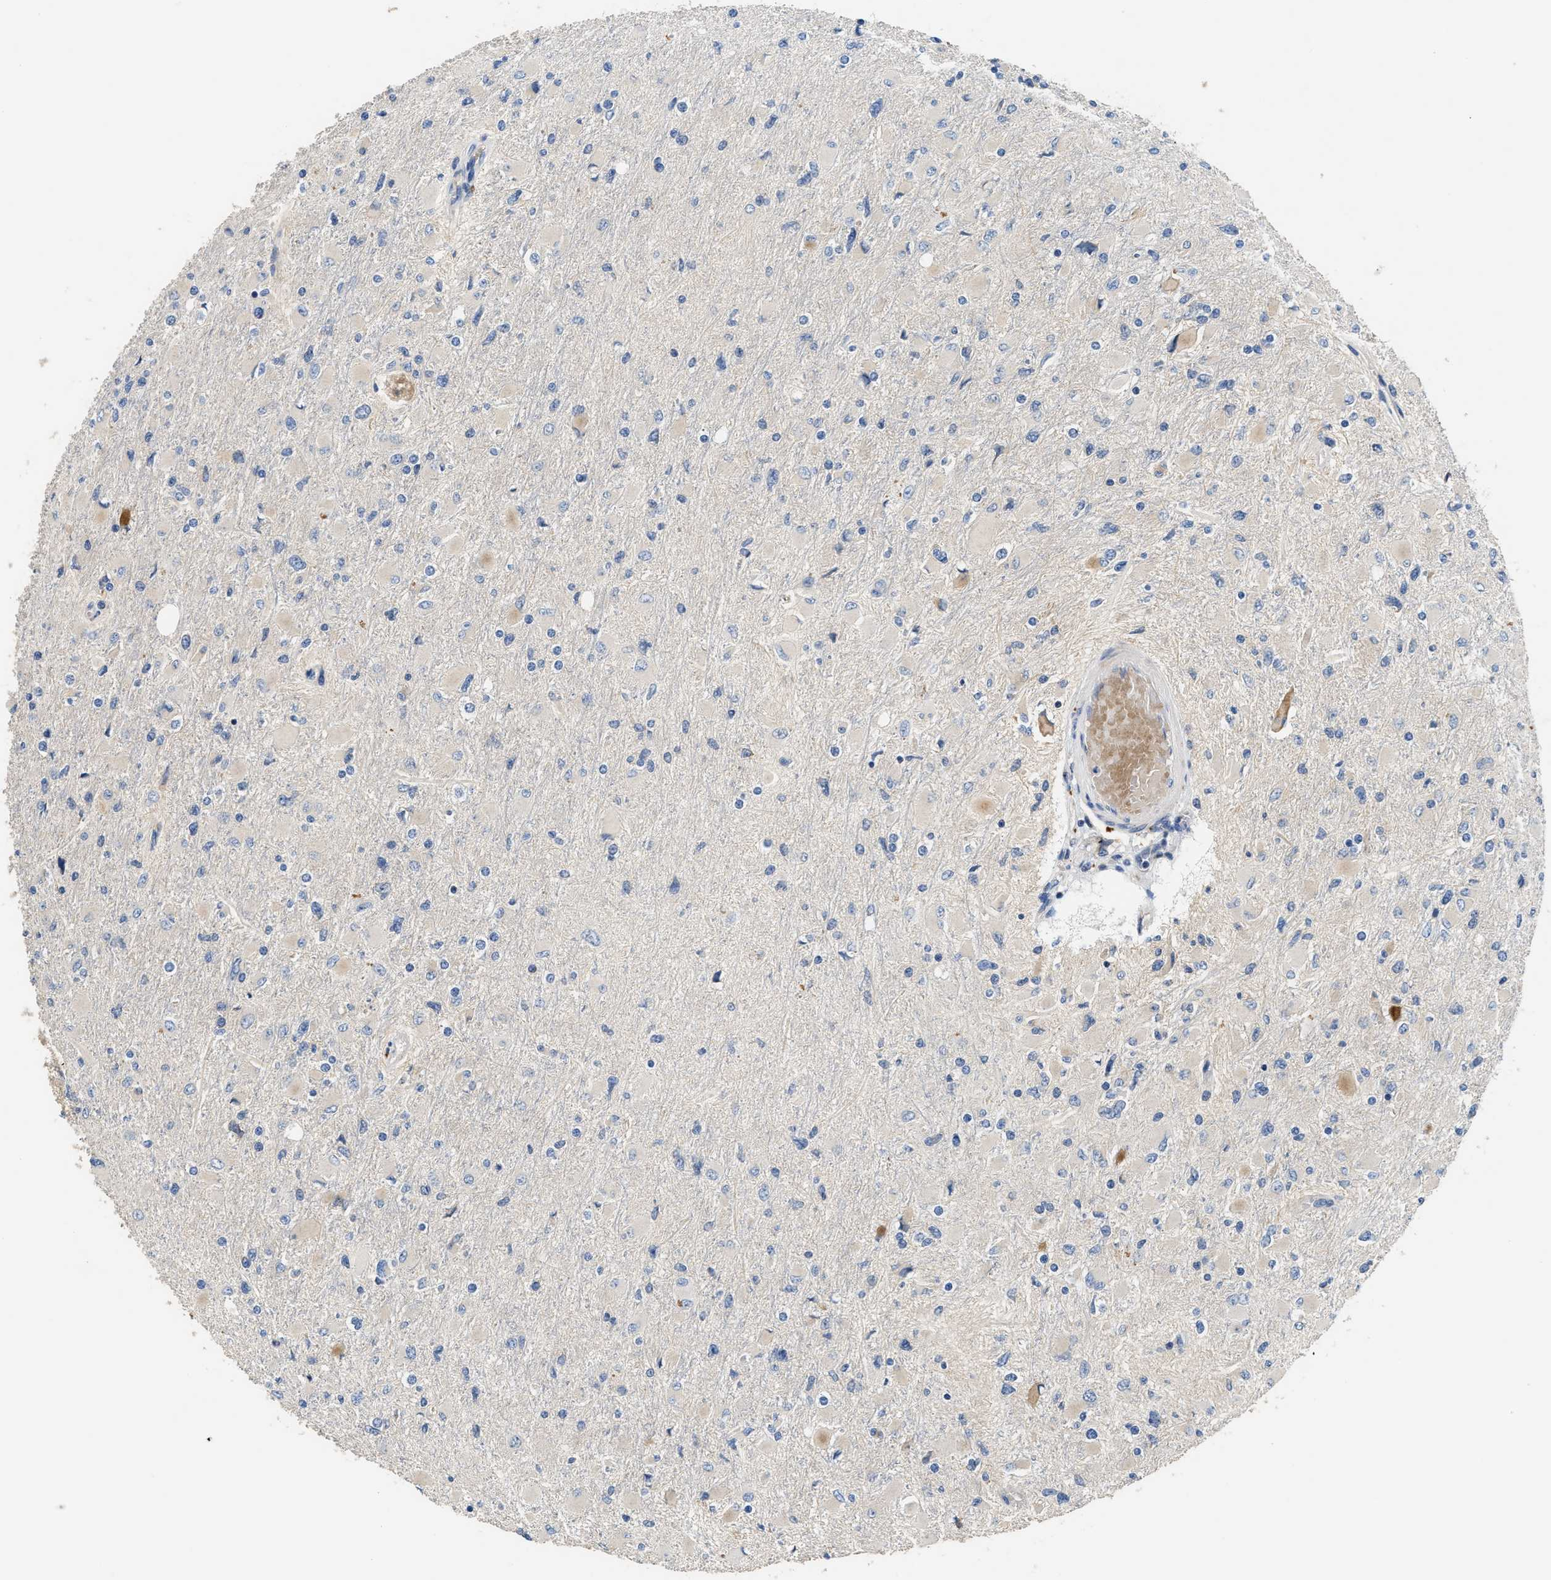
{"staining": {"intensity": "negative", "quantity": "none", "location": "none"}, "tissue": "glioma", "cell_type": "Tumor cells", "image_type": "cancer", "snomed": [{"axis": "morphology", "description": "Glioma, malignant, High grade"}, {"axis": "topography", "description": "Cerebral cortex"}], "caption": "IHC histopathology image of glioma stained for a protein (brown), which demonstrates no staining in tumor cells. Nuclei are stained in blue.", "gene": "IL17RC", "patient": {"sex": "female", "age": 36}}